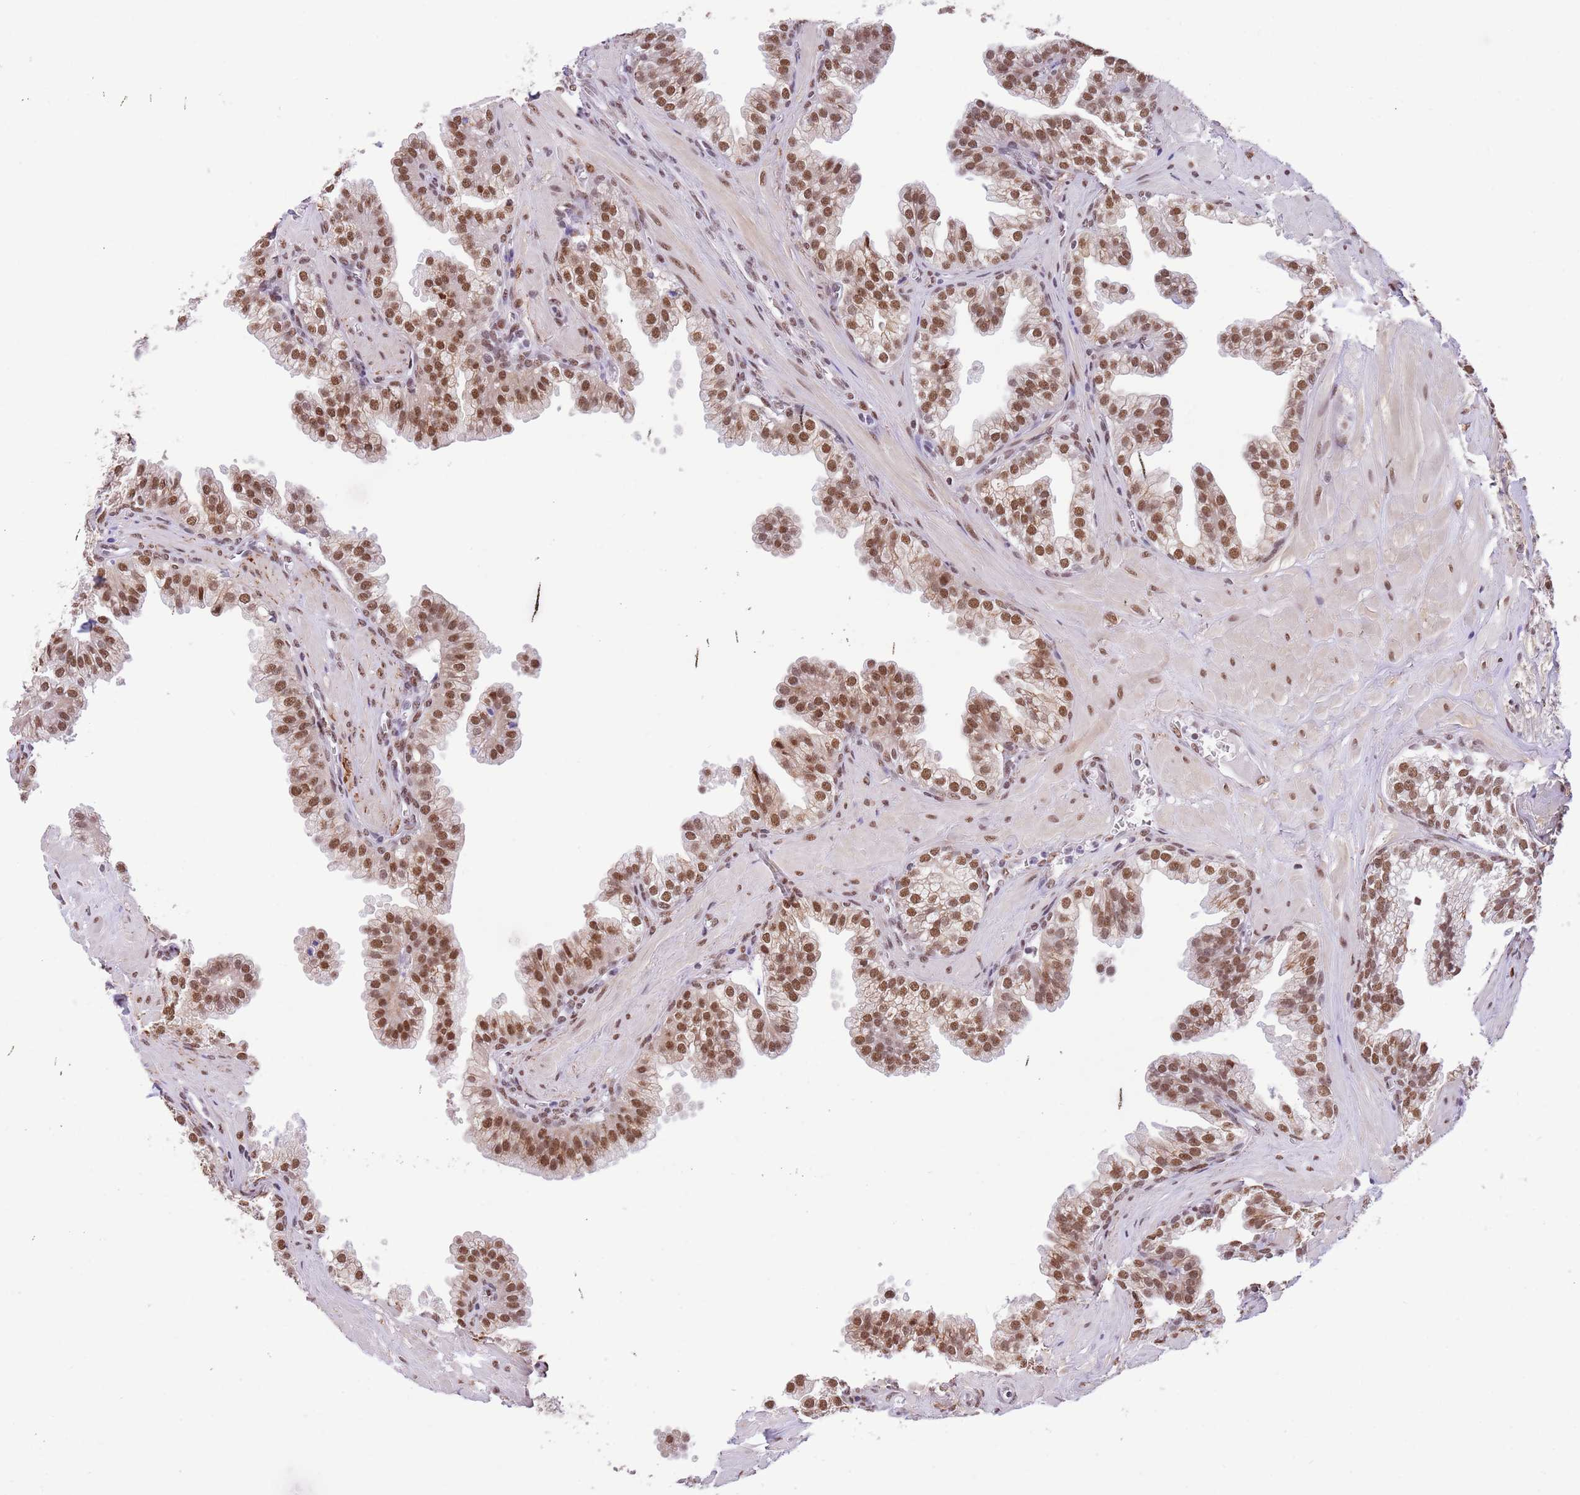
{"staining": {"intensity": "strong", "quantity": ">75%", "location": "nuclear"}, "tissue": "prostate", "cell_type": "Glandular cells", "image_type": "normal", "snomed": [{"axis": "morphology", "description": "Normal tissue, NOS"}, {"axis": "topography", "description": "Prostate"}, {"axis": "topography", "description": "Peripheral nerve tissue"}], "caption": "Protein expression analysis of normal prostate shows strong nuclear expression in approximately >75% of glandular cells.", "gene": "TRIM32", "patient": {"sex": "male", "age": 55}}